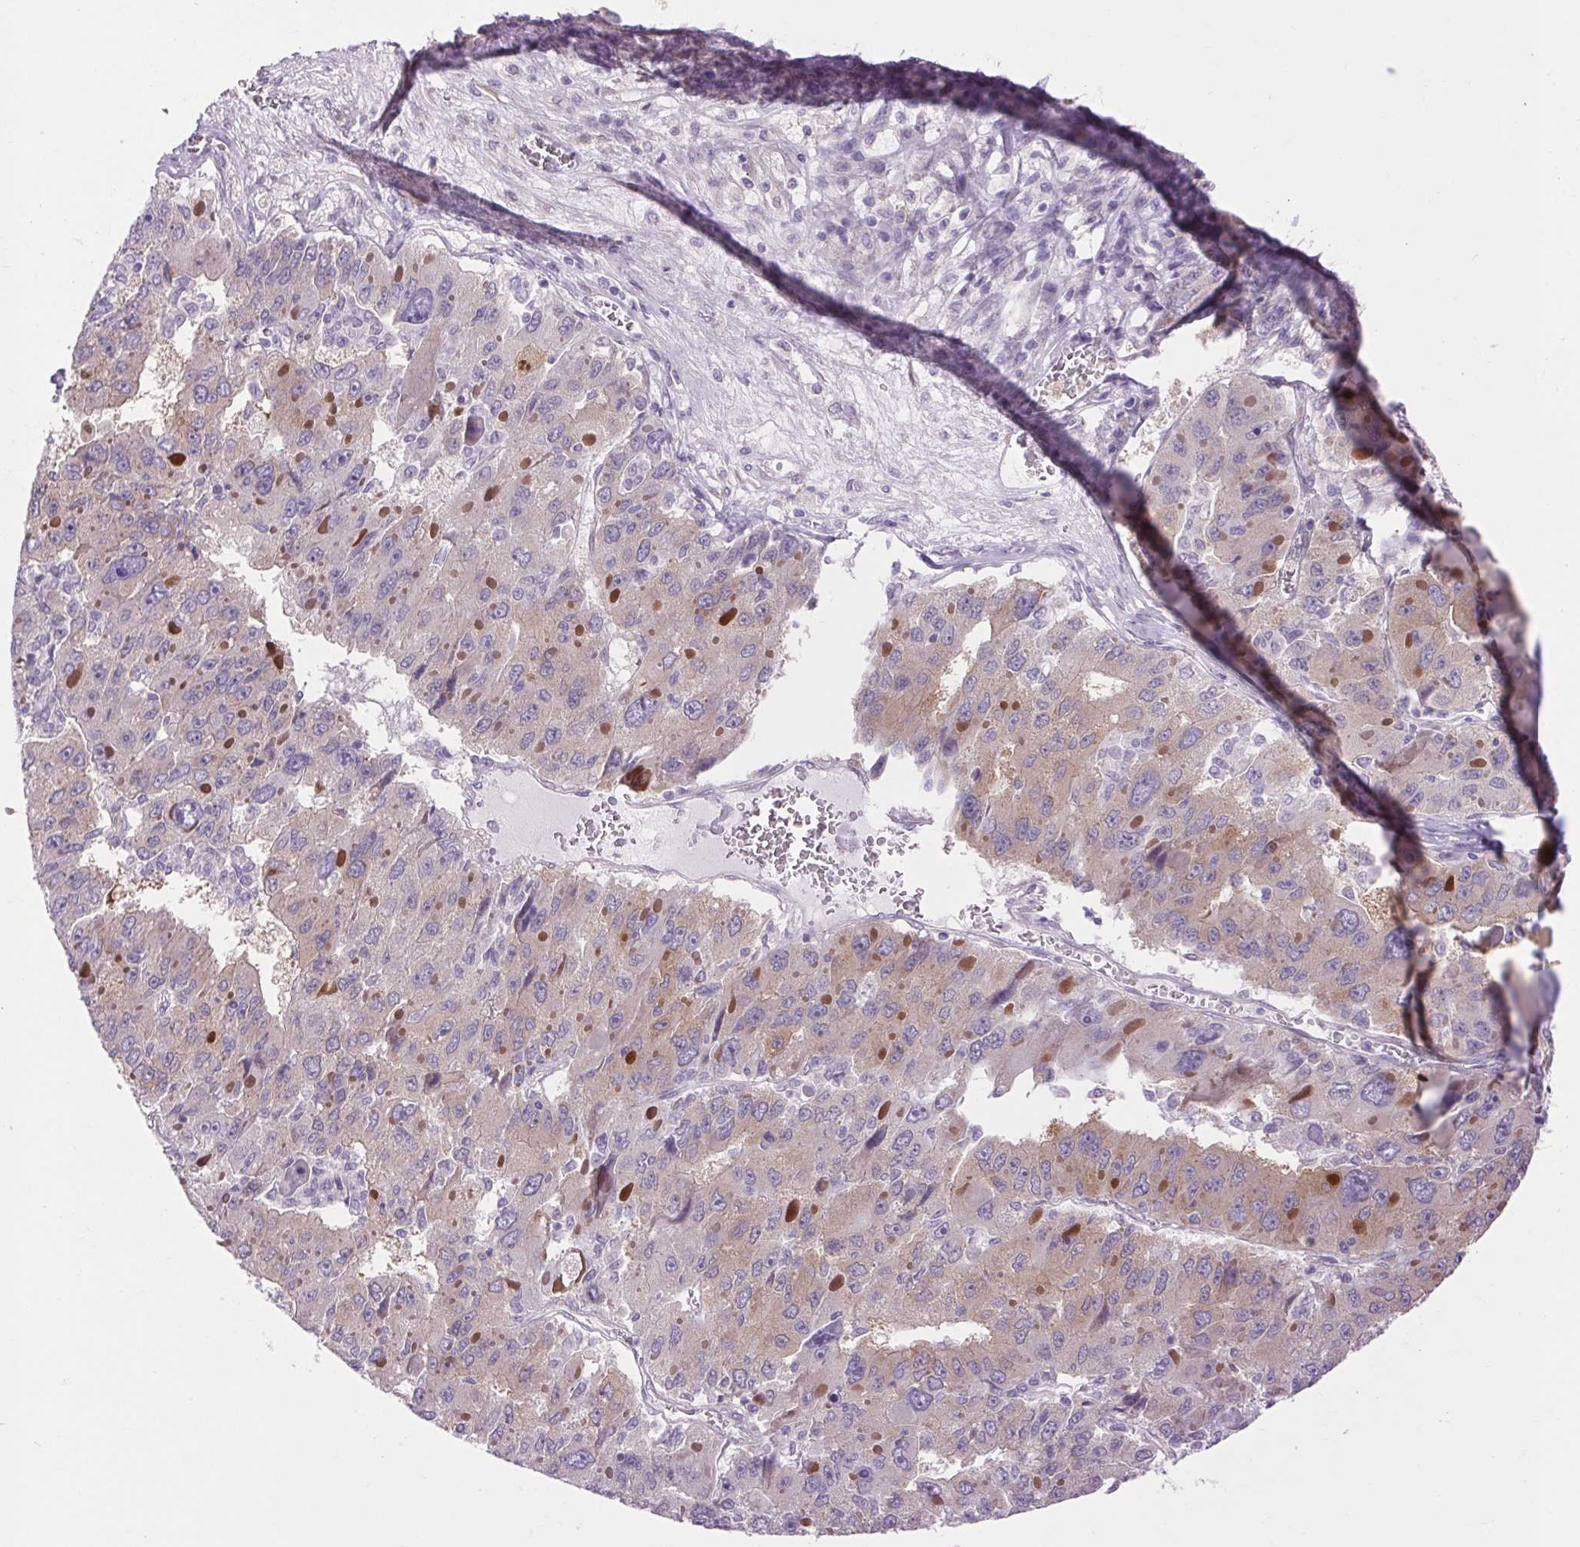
{"staining": {"intensity": "weak", "quantity": "<25%", "location": "cytoplasmic/membranous"}, "tissue": "liver cancer", "cell_type": "Tumor cells", "image_type": "cancer", "snomed": [{"axis": "morphology", "description": "Carcinoma, Hepatocellular, NOS"}, {"axis": "topography", "description": "Liver"}], "caption": "Tumor cells show no significant positivity in hepatocellular carcinoma (liver).", "gene": "SOWAHC", "patient": {"sex": "female", "age": 41}}